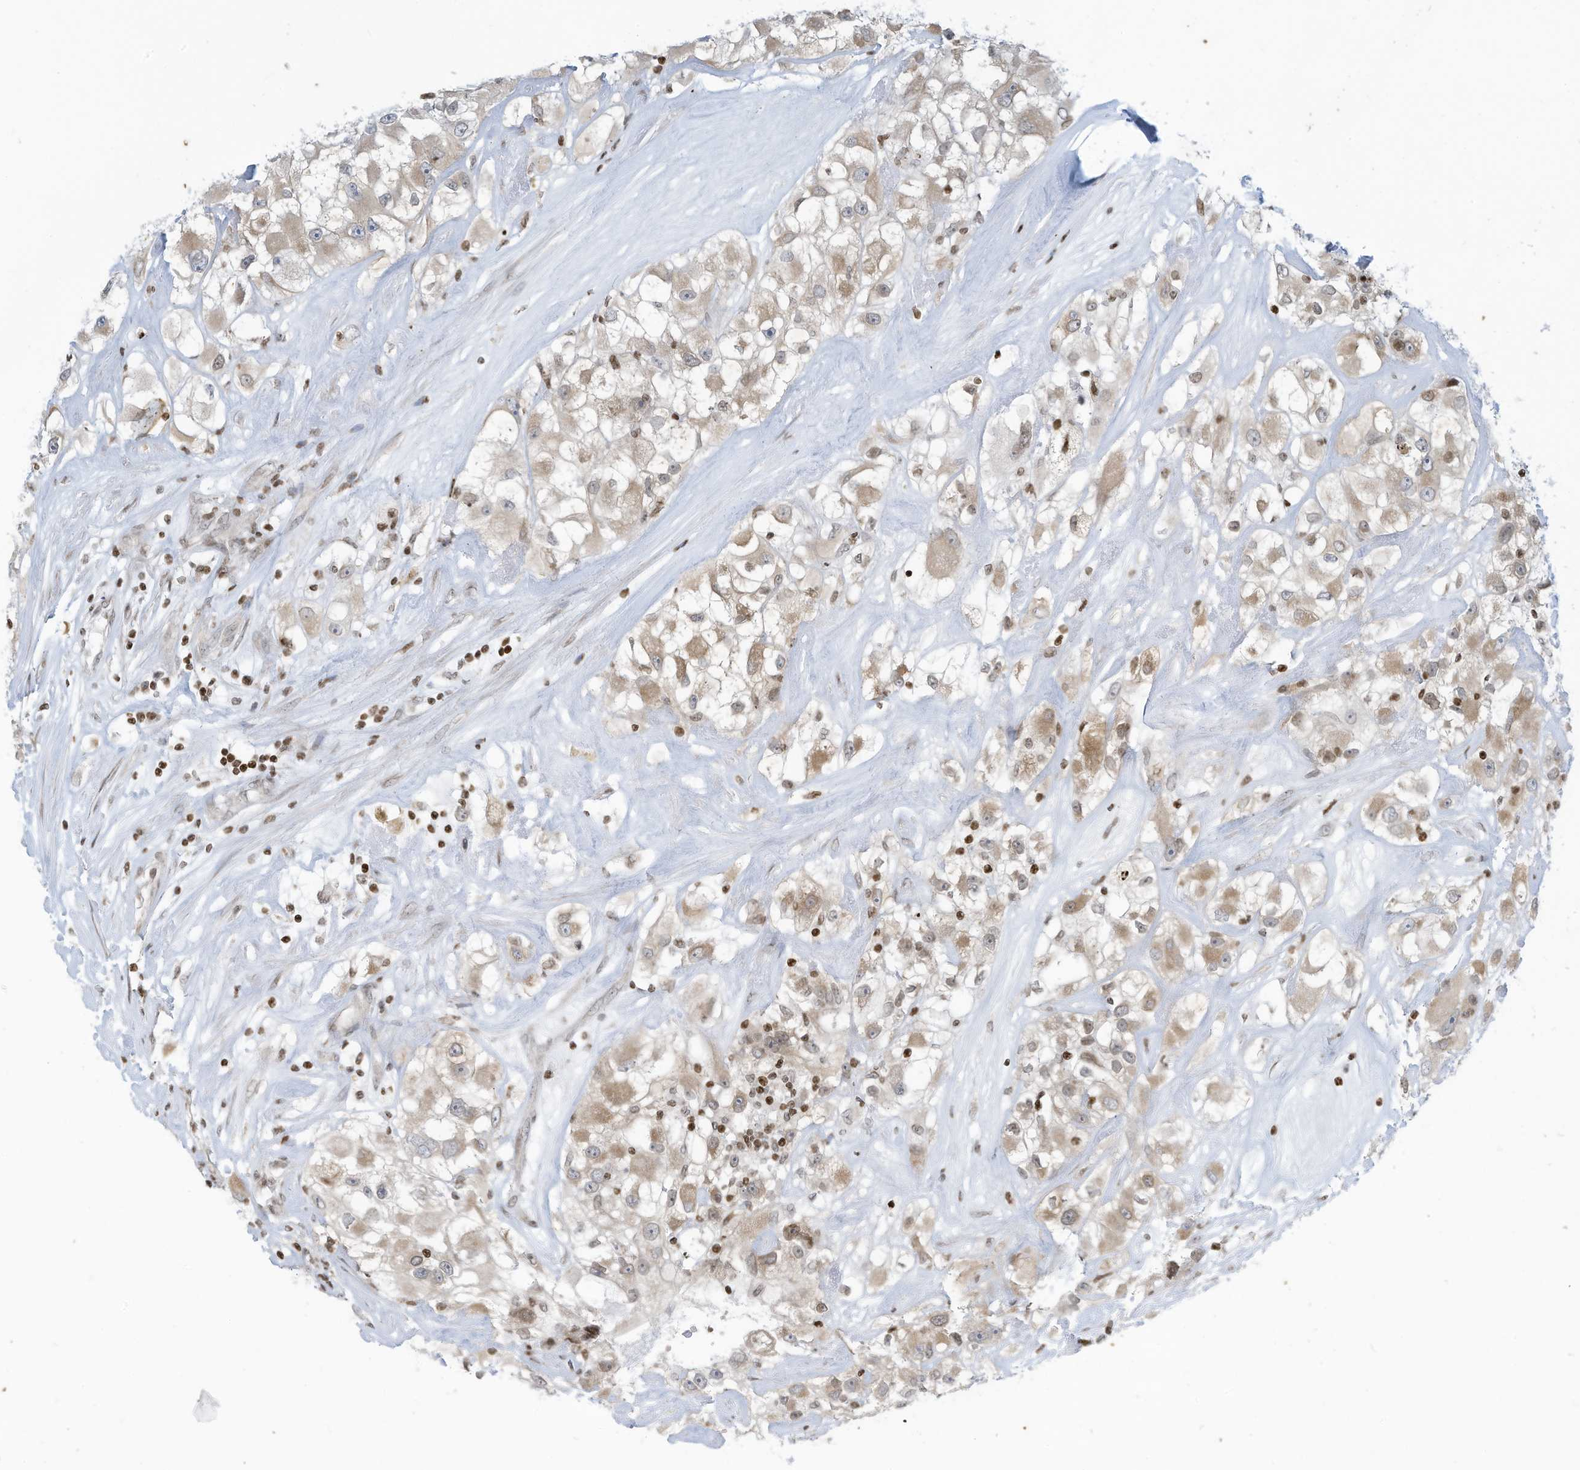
{"staining": {"intensity": "weak", "quantity": "25%-75%", "location": "cytoplasmic/membranous"}, "tissue": "renal cancer", "cell_type": "Tumor cells", "image_type": "cancer", "snomed": [{"axis": "morphology", "description": "Adenocarcinoma, NOS"}, {"axis": "topography", "description": "Kidney"}], "caption": "Protein expression by immunohistochemistry displays weak cytoplasmic/membranous positivity in approximately 25%-75% of tumor cells in adenocarcinoma (renal).", "gene": "ADI1", "patient": {"sex": "female", "age": 52}}